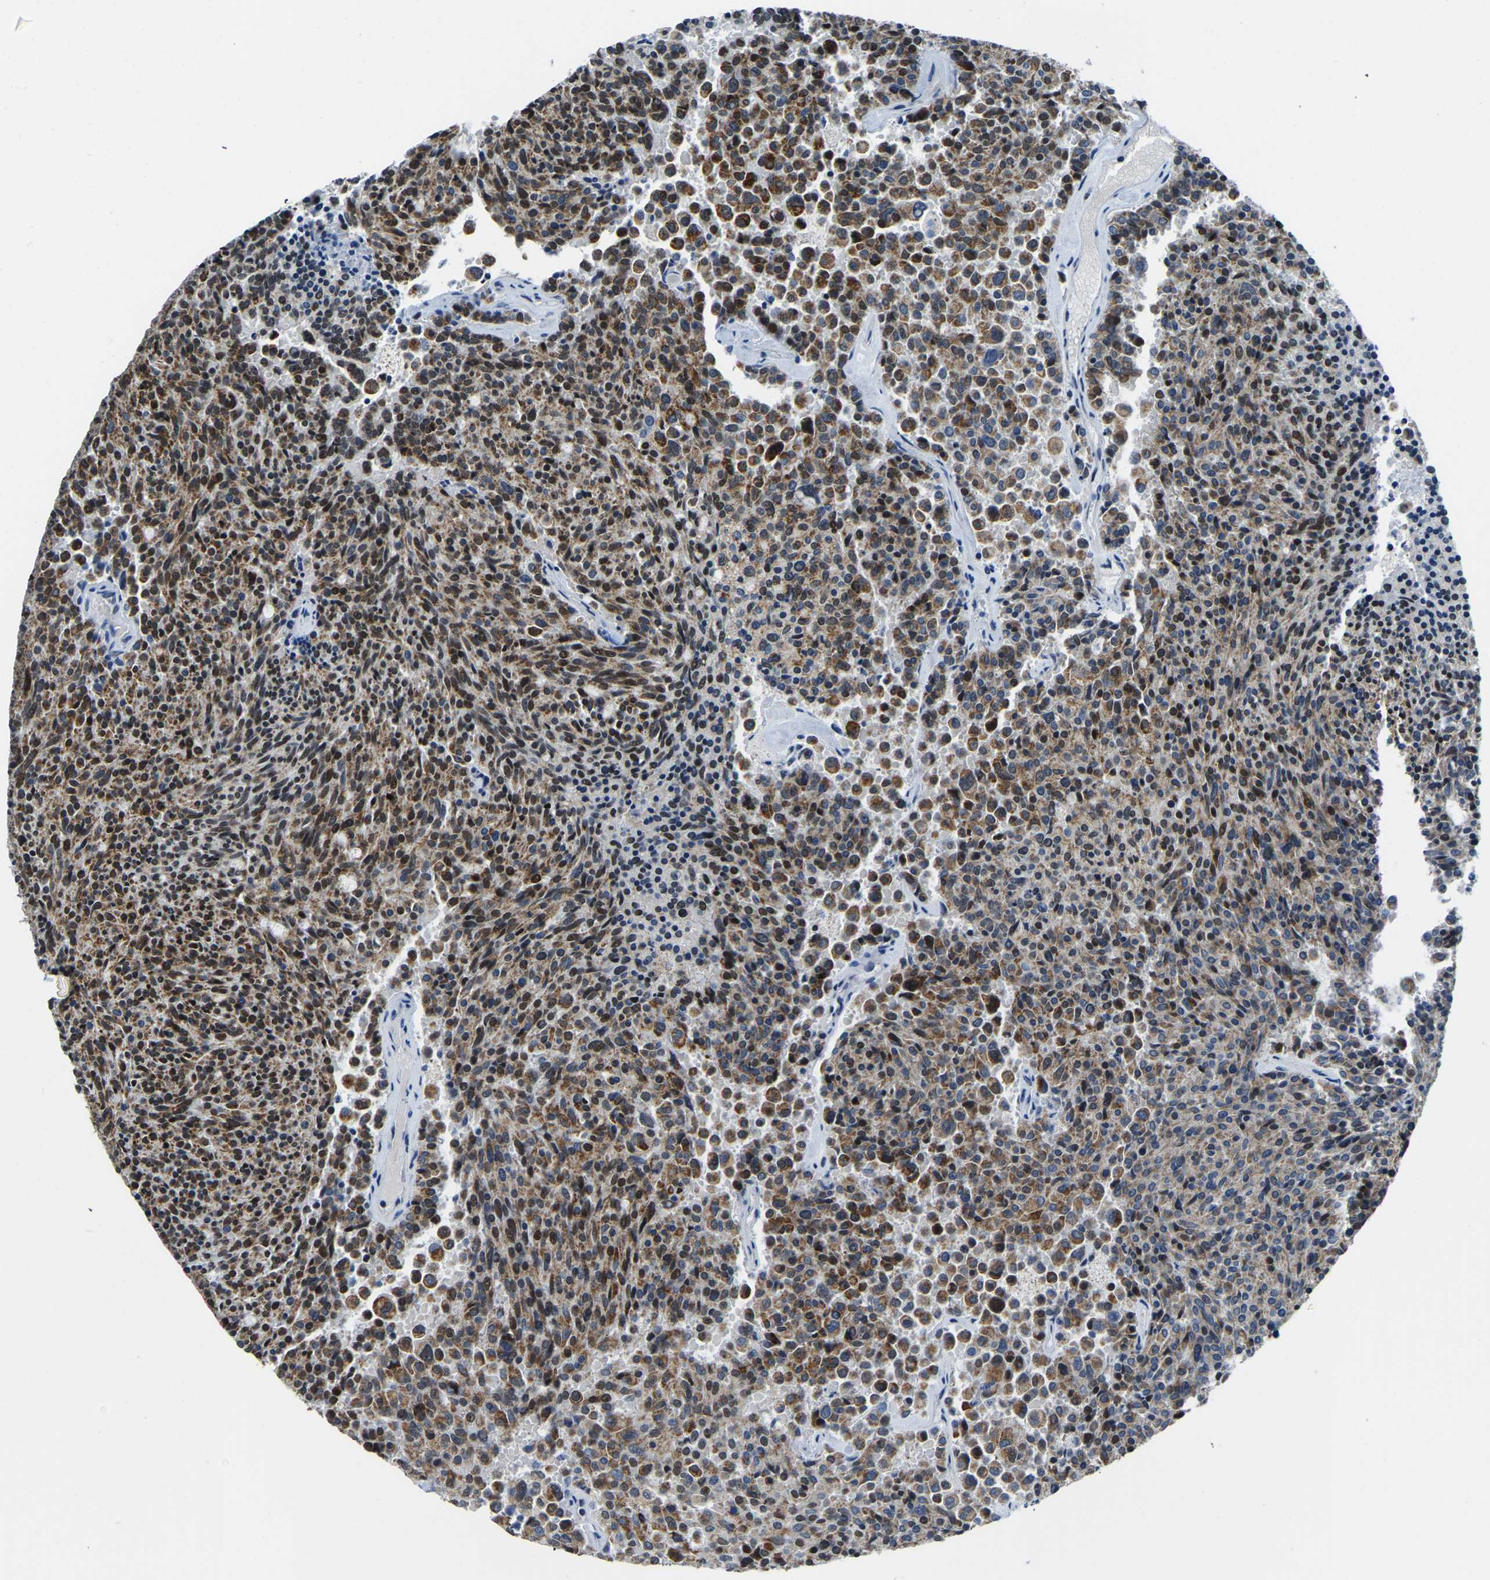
{"staining": {"intensity": "moderate", "quantity": ">75%", "location": "cytoplasmic/membranous,nuclear"}, "tissue": "carcinoid", "cell_type": "Tumor cells", "image_type": "cancer", "snomed": [{"axis": "morphology", "description": "Carcinoid, malignant, NOS"}, {"axis": "topography", "description": "Pancreas"}], "caption": "Immunohistochemical staining of malignant carcinoid displays moderate cytoplasmic/membranous and nuclear protein expression in about >75% of tumor cells.", "gene": "BNIP3L", "patient": {"sex": "female", "age": 54}}